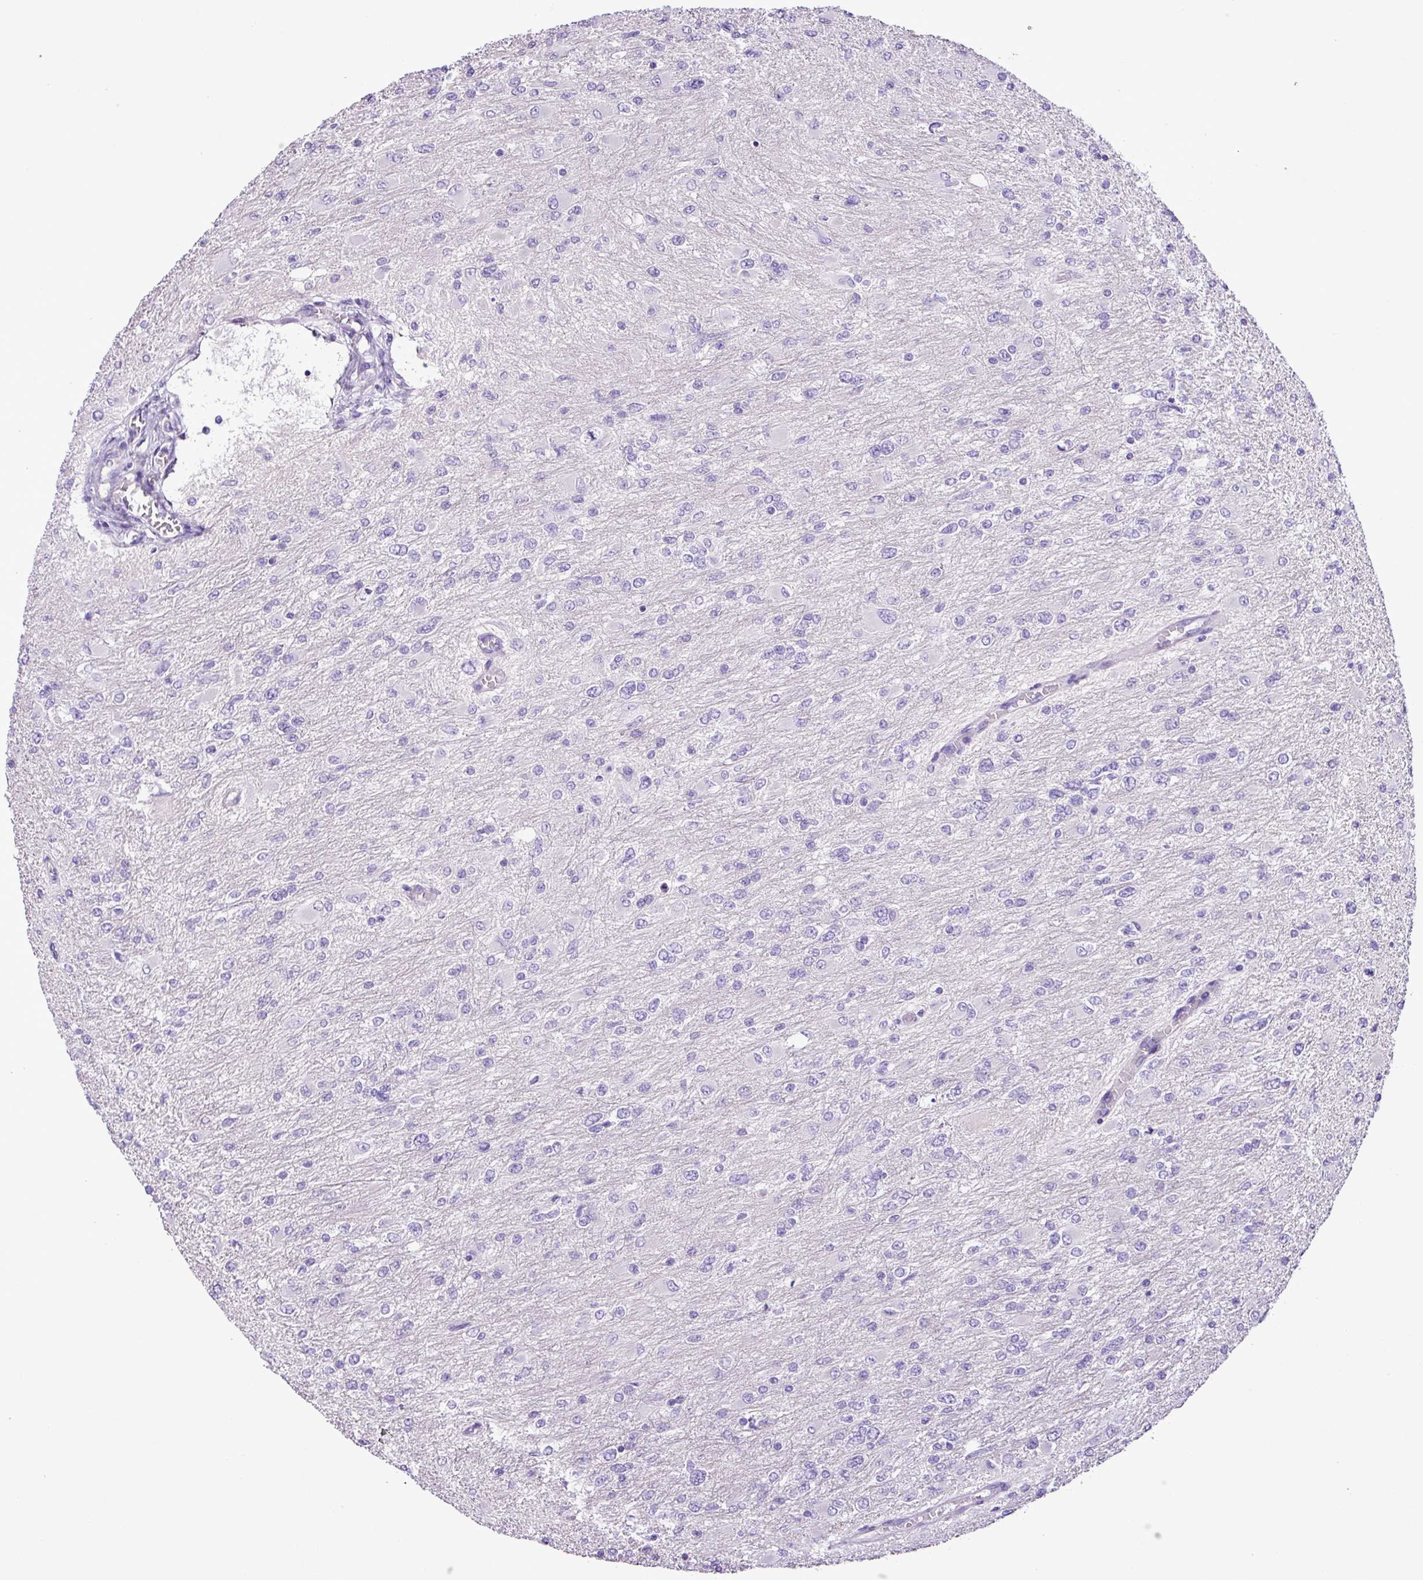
{"staining": {"intensity": "negative", "quantity": "none", "location": "none"}, "tissue": "glioma", "cell_type": "Tumor cells", "image_type": "cancer", "snomed": [{"axis": "morphology", "description": "Glioma, malignant, High grade"}, {"axis": "topography", "description": "Cerebral cortex"}], "caption": "A micrograph of malignant high-grade glioma stained for a protein reveals no brown staining in tumor cells. (DAB (3,3'-diaminobenzidine) immunohistochemistry (IHC) visualized using brightfield microscopy, high magnification).", "gene": "ZNF334", "patient": {"sex": "female", "age": 36}}